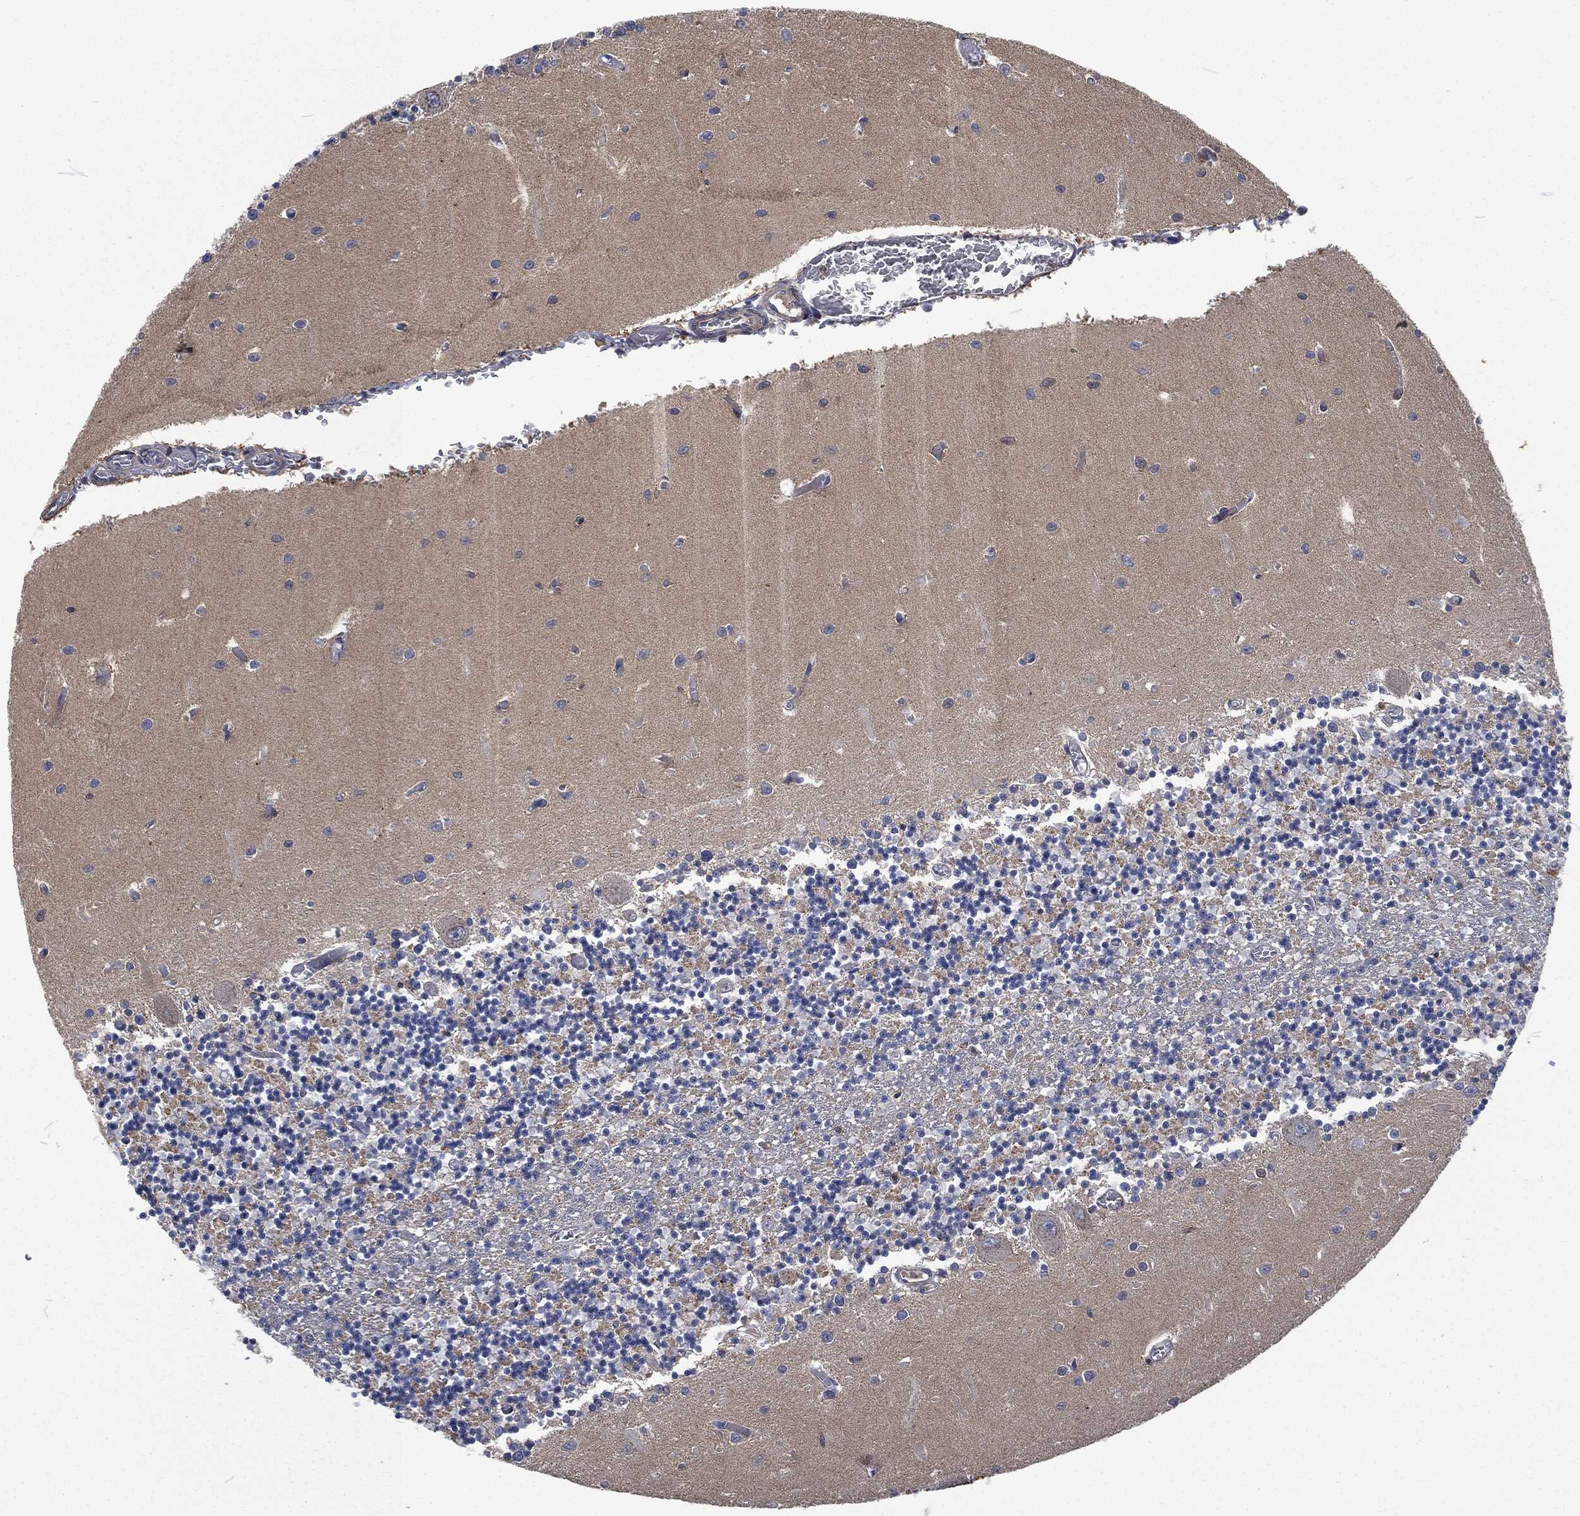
{"staining": {"intensity": "negative", "quantity": "none", "location": "none"}, "tissue": "cerebellum", "cell_type": "Cells in granular layer", "image_type": "normal", "snomed": [{"axis": "morphology", "description": "Normal tissue, NOS"}, {"axis": "topography", "description": "Cerebellum"}], "caption": "Cerebellum stained for a protein using immunohistochemistry exhibits no positivity cells in granular layer.", "gene": "LGALS9", "patient": {"sex": "female", "age": 64}}